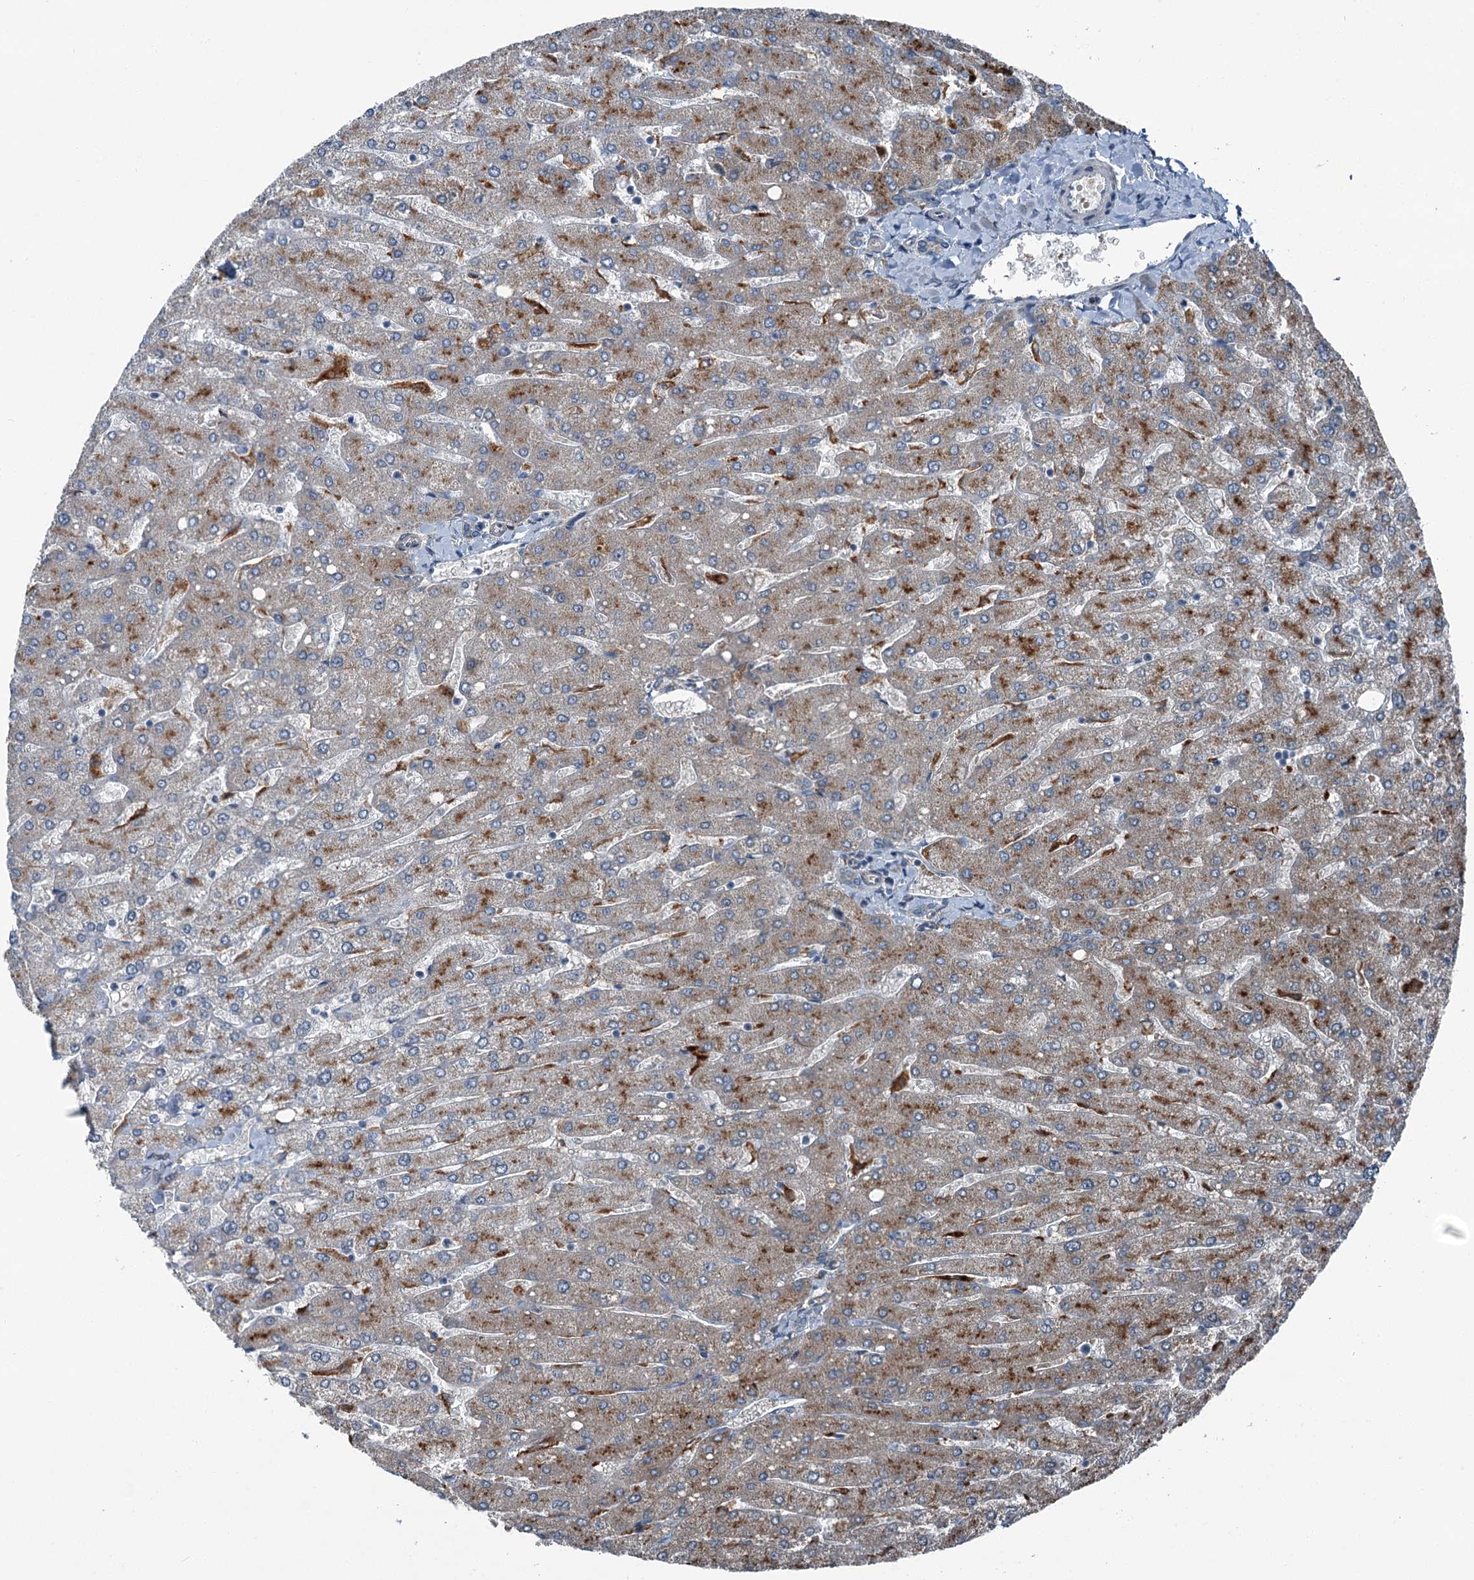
{"staining": {"intensity": "weak", "quantity": "<25%", "location": "cytoplasmic/membranous"}, "tissue": "liver", "cell_type": "Cholangiocytes", "image_type": "normal", "snomed": [{"axis": "morphology", "description": "Normal tissue, NOS"}, {"axis": "topography", "description": "Liver"}], "caption": "This is an immunohistochemistry photomicrograph of unremarkable liver. There is no staining in cholangiocytes.", "gene": "AXL", "patient": {"sex": "male", "age": 55}}